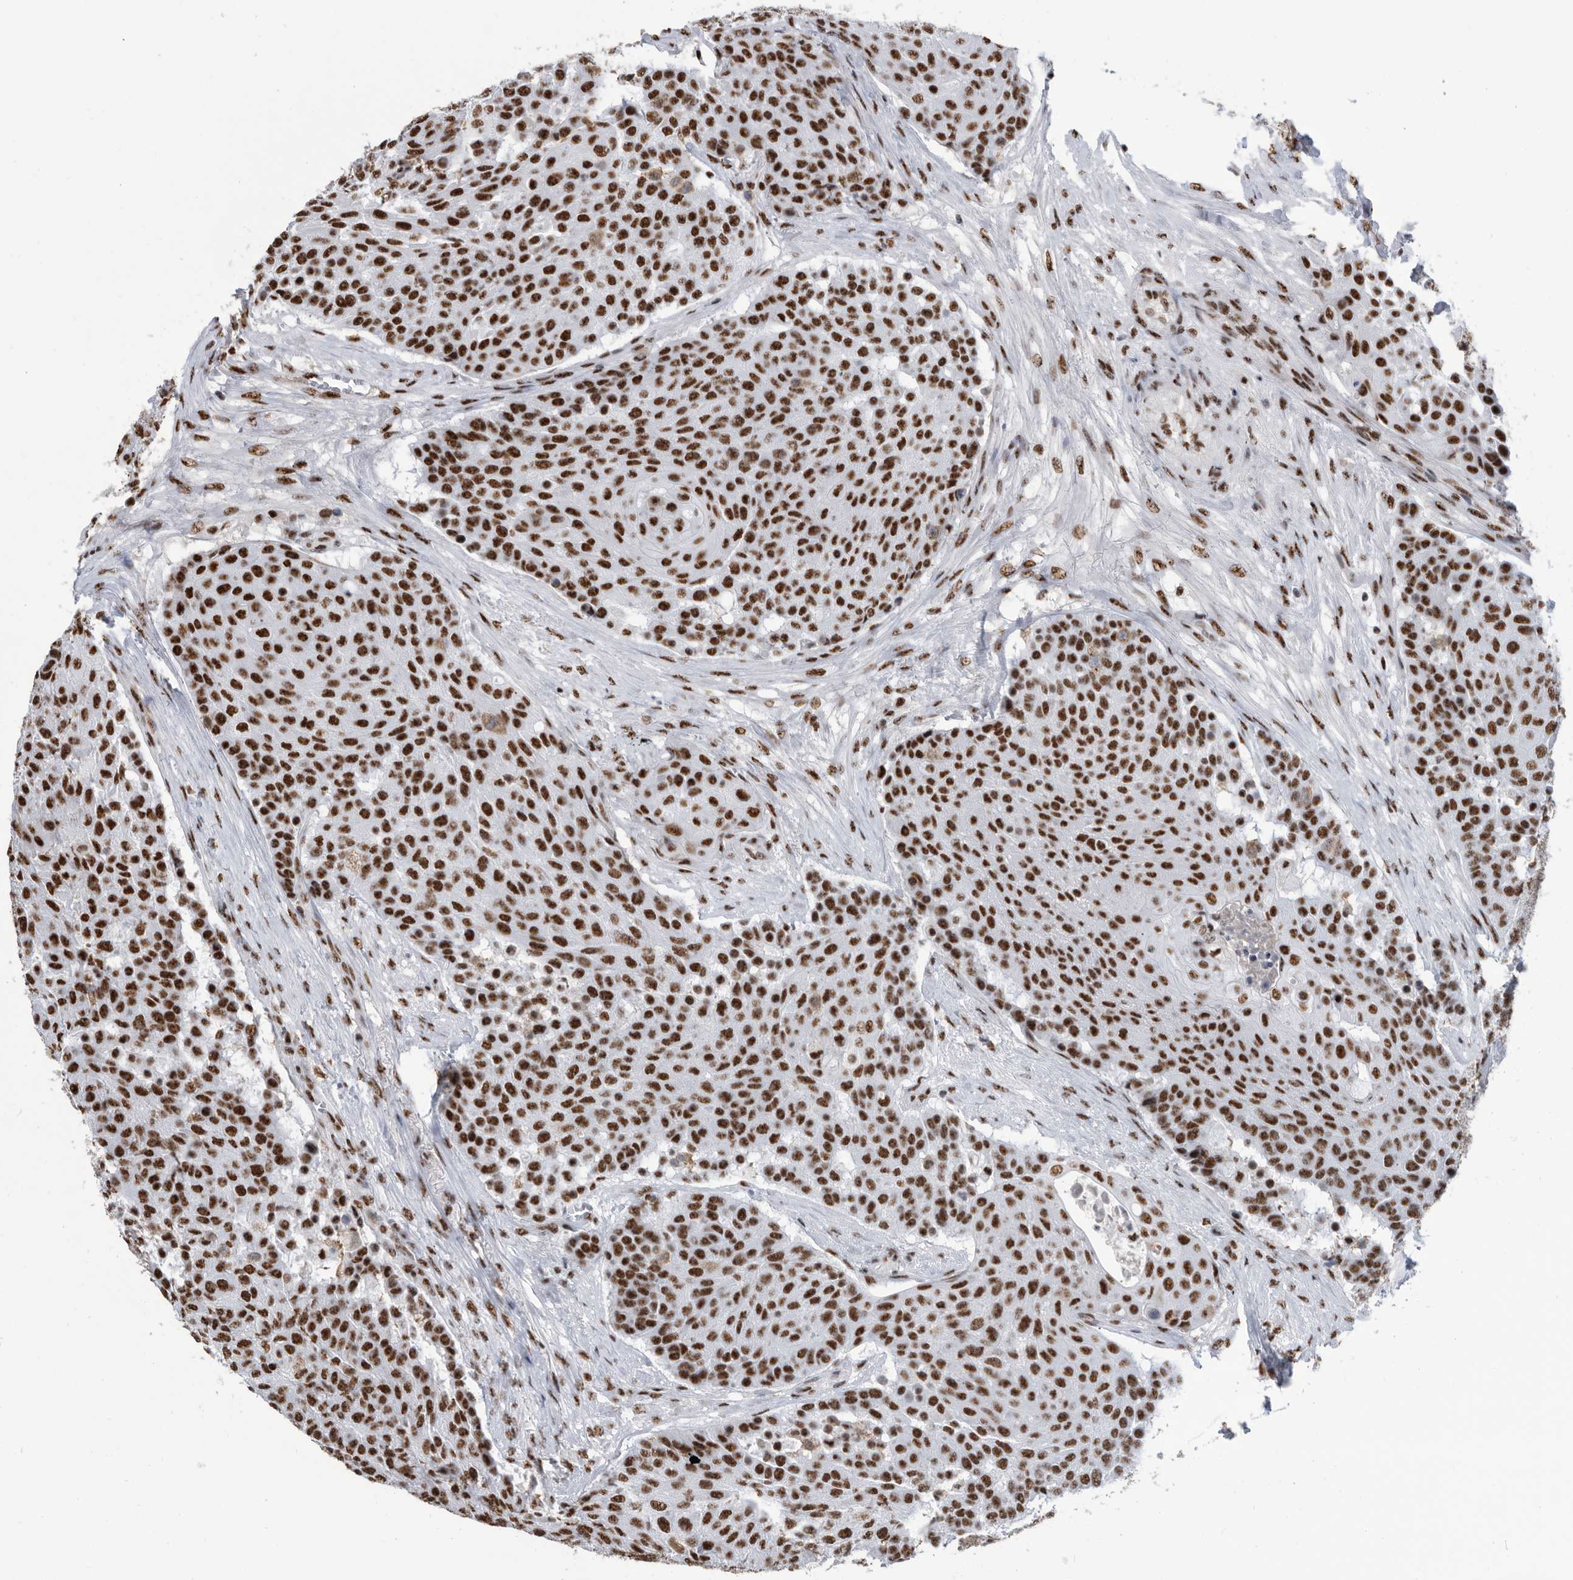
{"staining": {"intensity": "strong", "quantity": ">75%", "location": "nuclear"}, "tissue": "urothelial cancer", "cell_type": "Tumor cells", "image_type": "cancer", "snomed": [{"axis": "morphology", "description": "Urothelial carcinoma, High grade"}, {"axis": "topography", "description": "Urinary bladder"}], "caption": "Tumor cells exhibit strong nuclear staining in approximately >75% of cells in urothelial cancer. Using DAB (3,3'-diaminobenzidine) (brown) and hematoxylin (blue) stains, captured at high magnification using brightfield microscopy.", "gene": "SF3A1", "patient": {"sex": "female", "age": 63}}